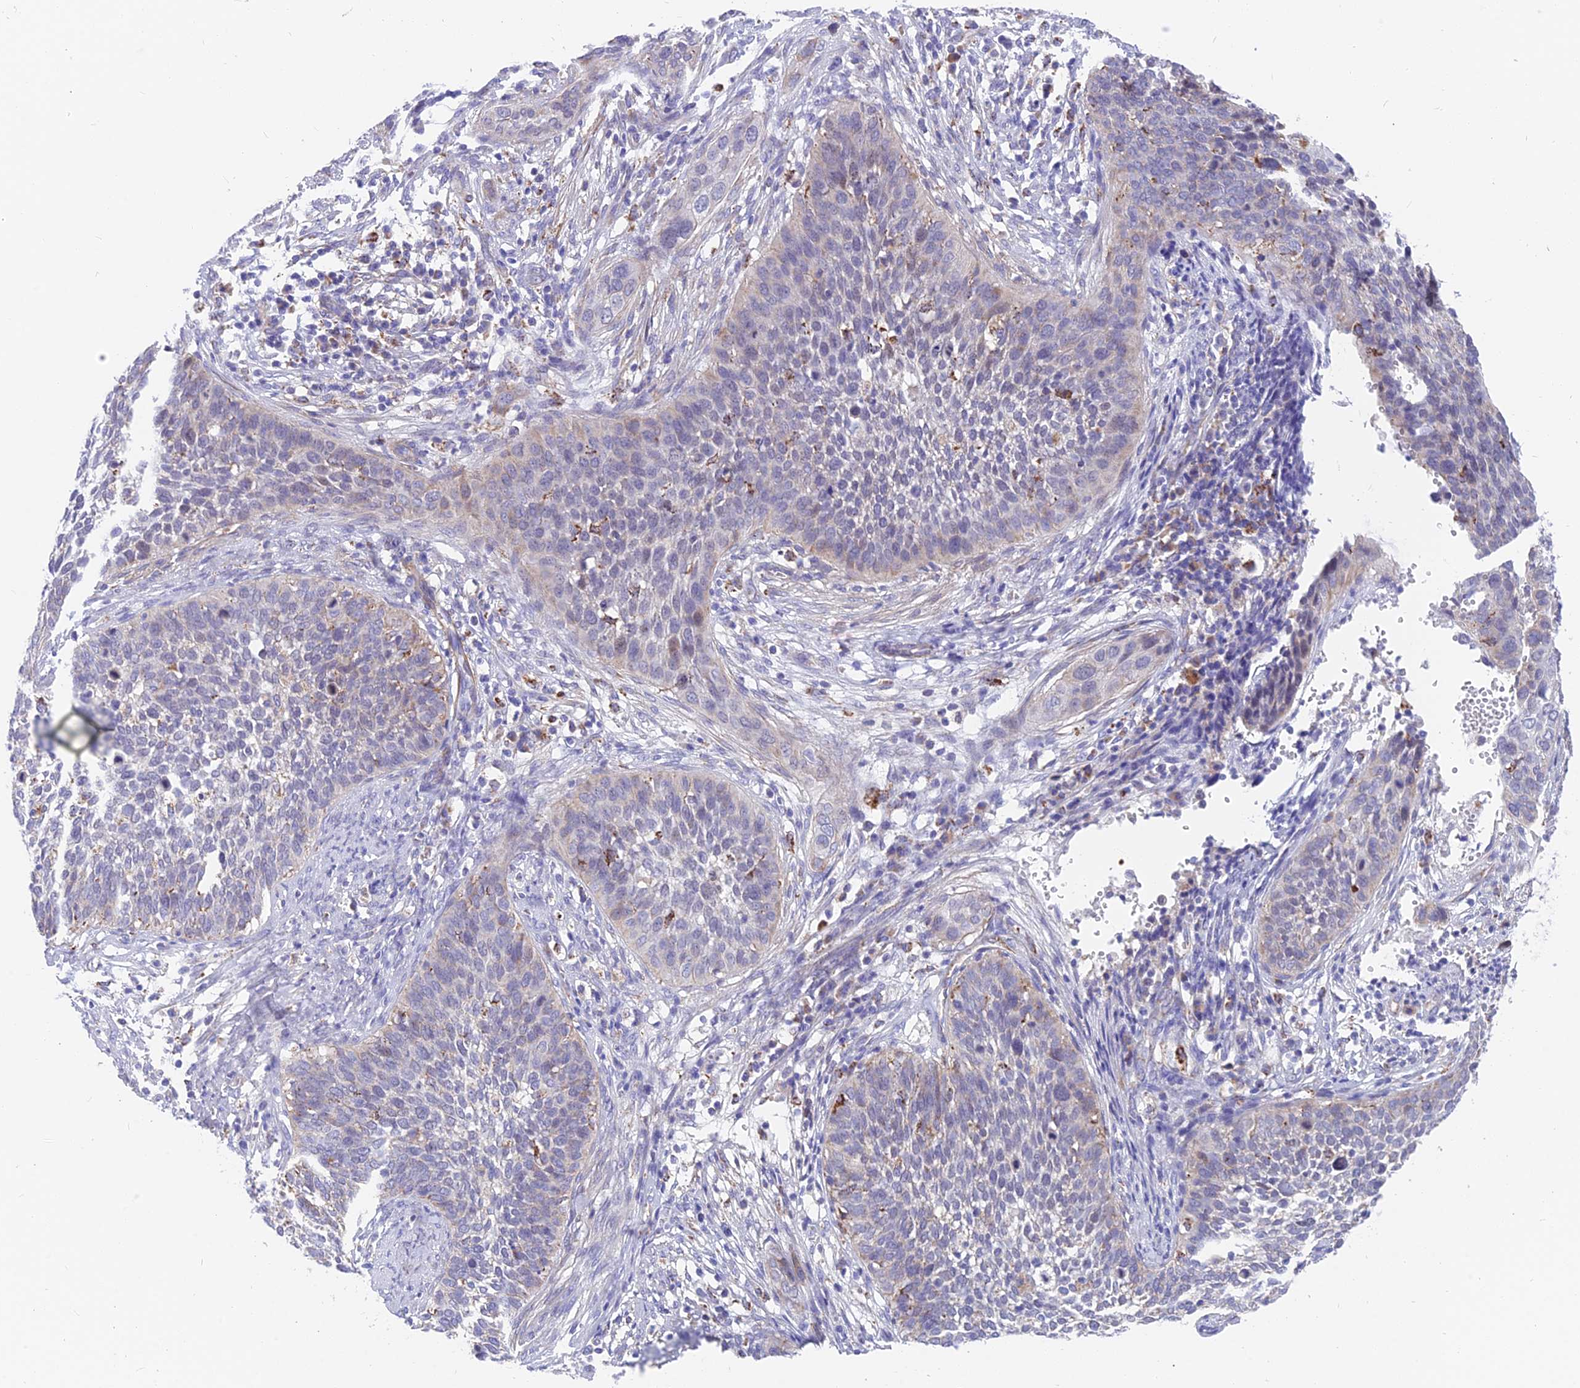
{"staining": {"intensity": "negative", "quantity": "none", "location": "none"}, "tissue": "cervical cancer", "cell_type": "Tumor cells", "image_type": "cancer", "snomed": [{"axis": "morphology", "description": "Squamous cell carcinoma, NOS"}, {"axis": "topography", "description": "Cervix"}], "caption": "Immunohistochemistry of human squamous cell carcinoma (cervical) reveals no expression in tumor cells.", "gene": "TIGD6", "patient": {"sex": "female", "age": 34}}